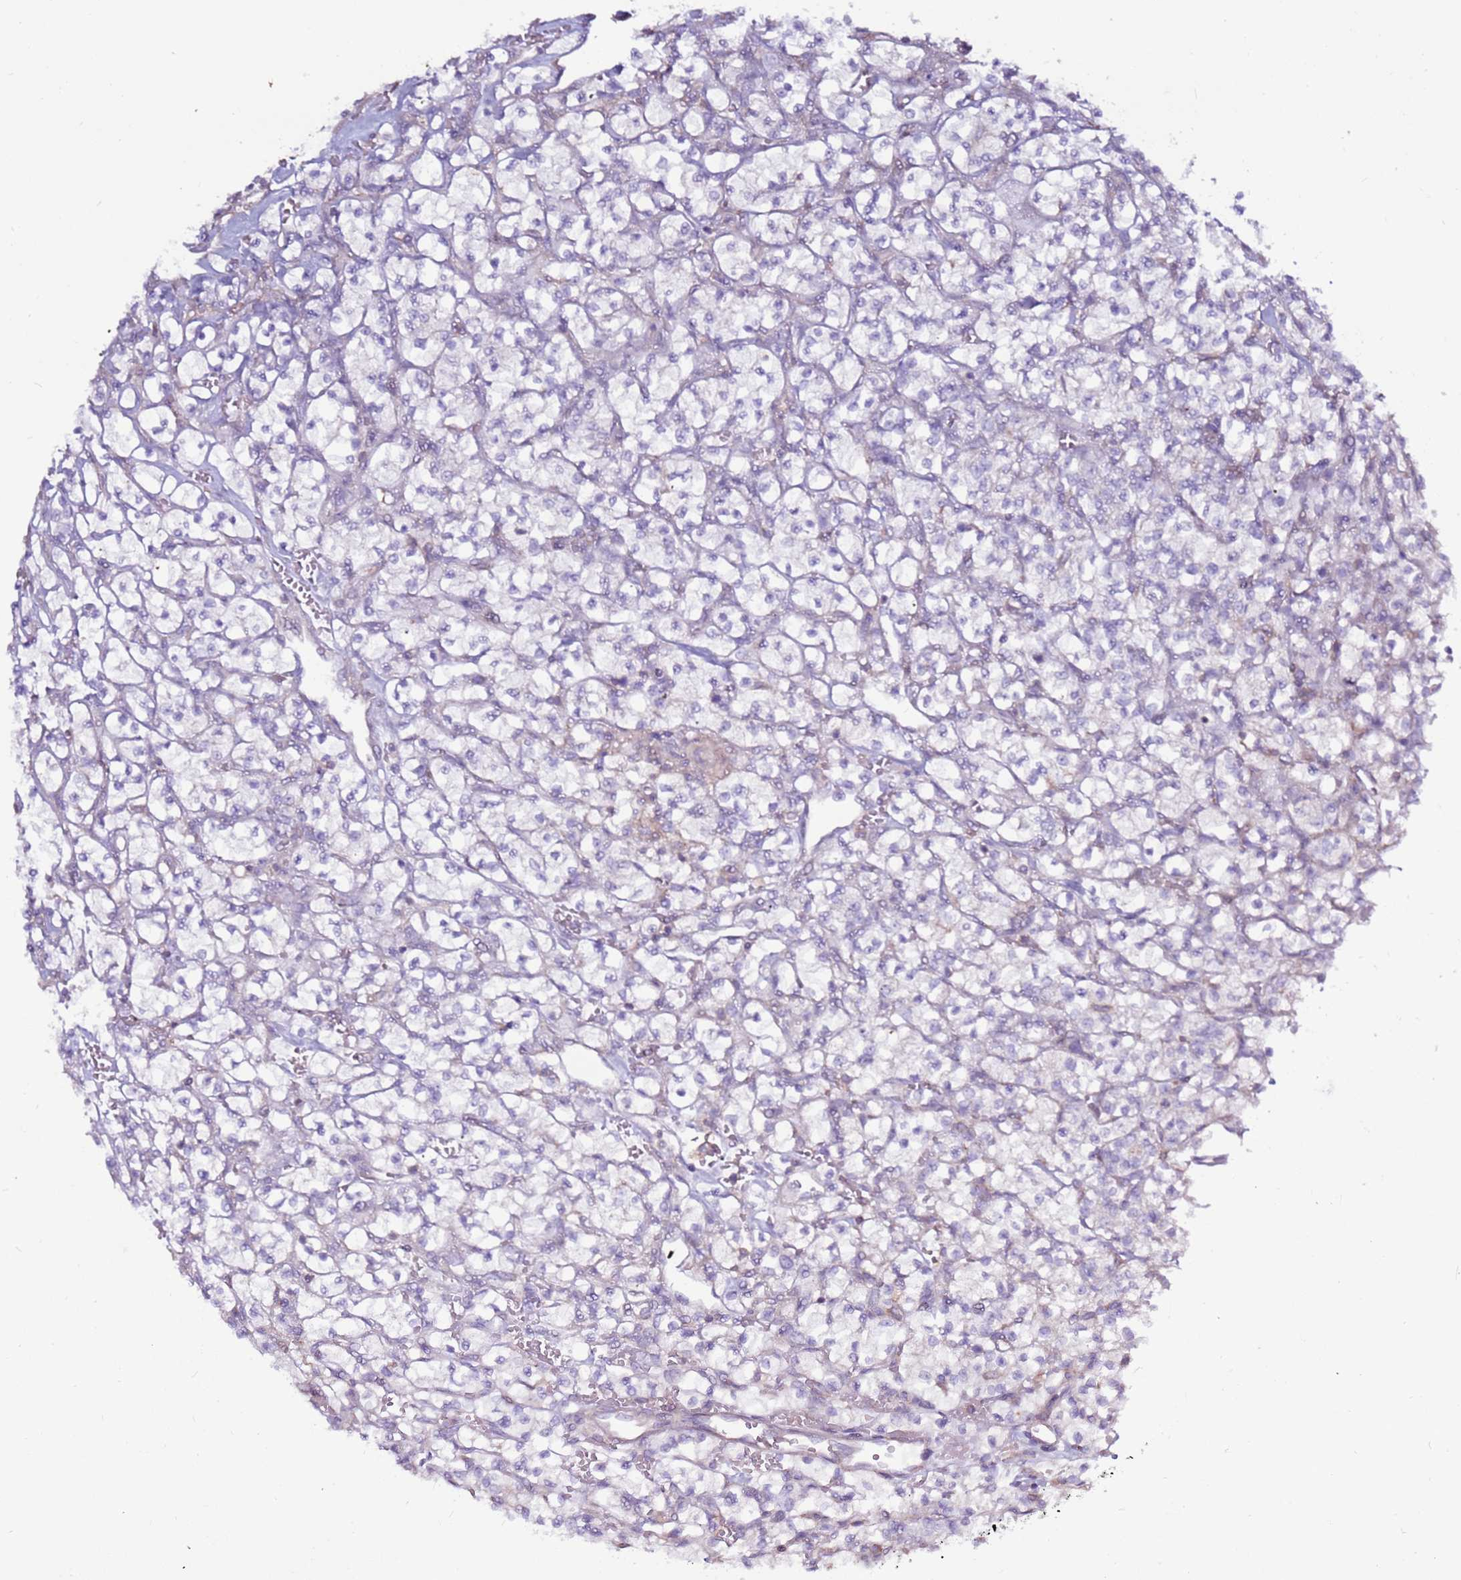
{"staining": {"intensity": "negative", "quantity": "none", "location": "none"}, "tissue": "renal cancer", "cell_type": "Tumor cells", "image_type": "cancer", "snomed": [{"axis": "morphology", "description": "Adenocarcinoma, NOS"}, {"axis": "topography", "description": "Kidney"}], "caption": "Immunohistochemical staining of renal cancer (adenocarcinoma) shows no significant expression in tumor cells. Nuclei are stained in blue.", "gene": "EVA1B", "patient": {"sex": "female", "age": 64}}